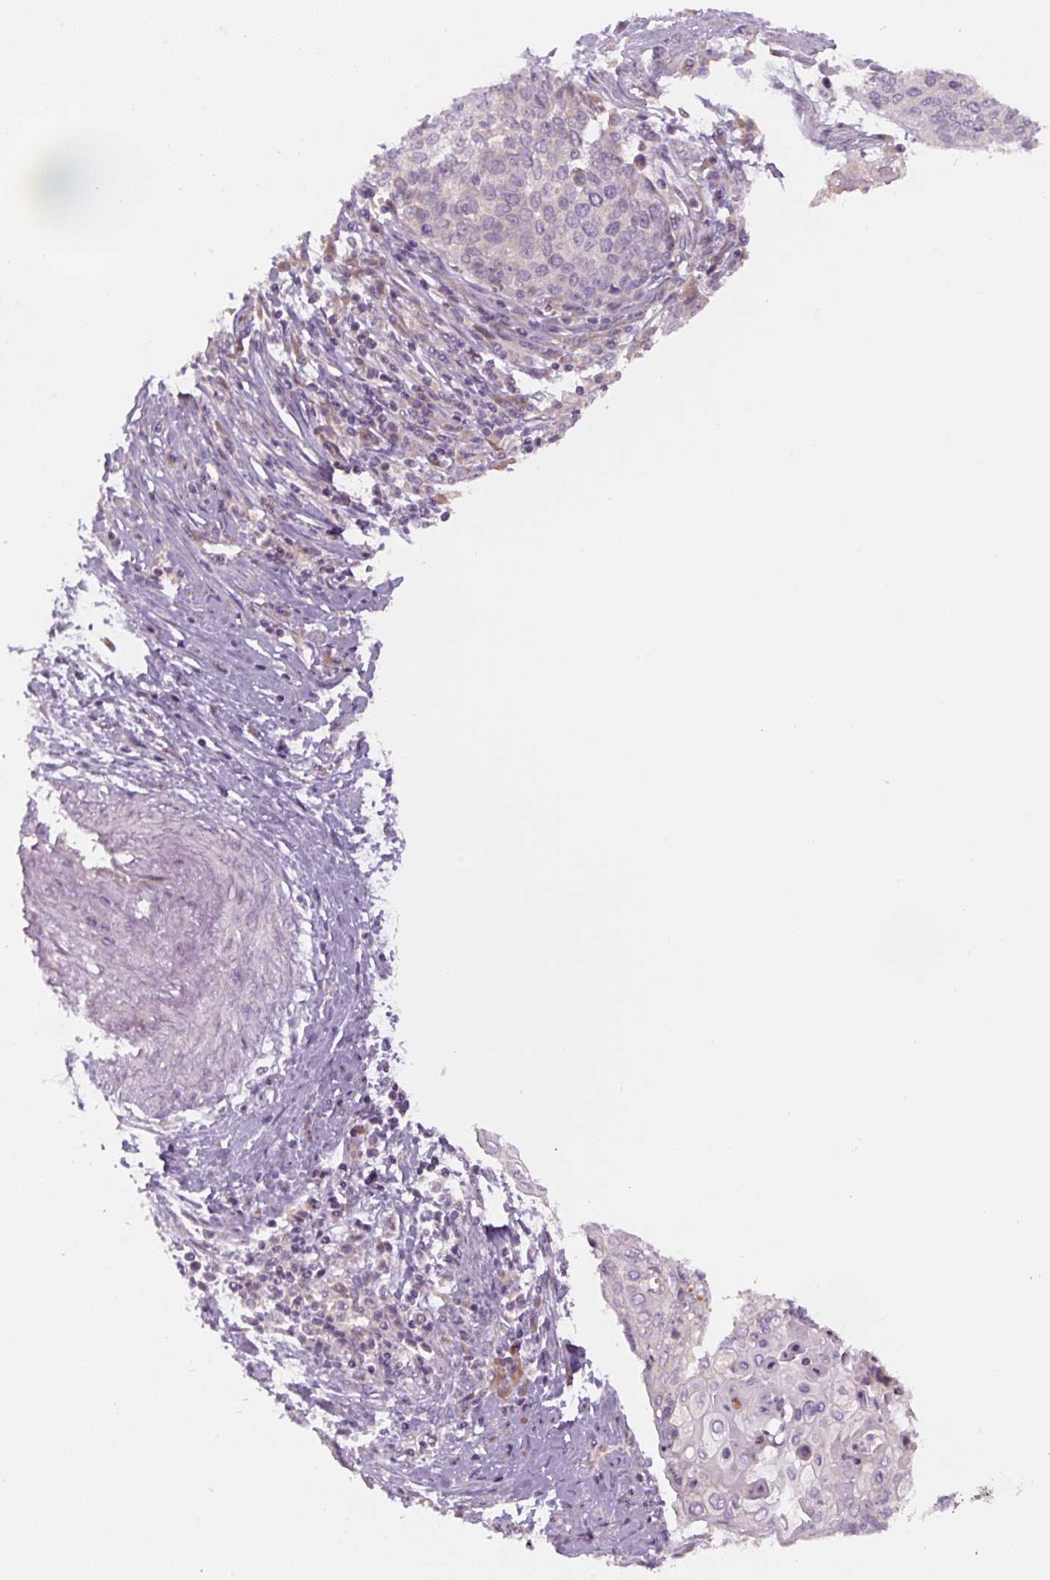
{"staining": {"intensity": "negative", "quantity": "none", "location": "none"}, "tissue": "cervical cancer", "cell_type": "Tumor cells", "image_type": "cancer", "snomed": [{"axis": "morphology", "description": "Squamous cell carcinoma, NOS"}, {"axis": "topography", "description": "Cervix"}], "caption": "IHC image of cervical squamous cell carcinoma stained for a protein (brown), which reveals no staining in tumor cells.", "gene": "YIF1B", "patient": {"sex": "female", "age": 39}}